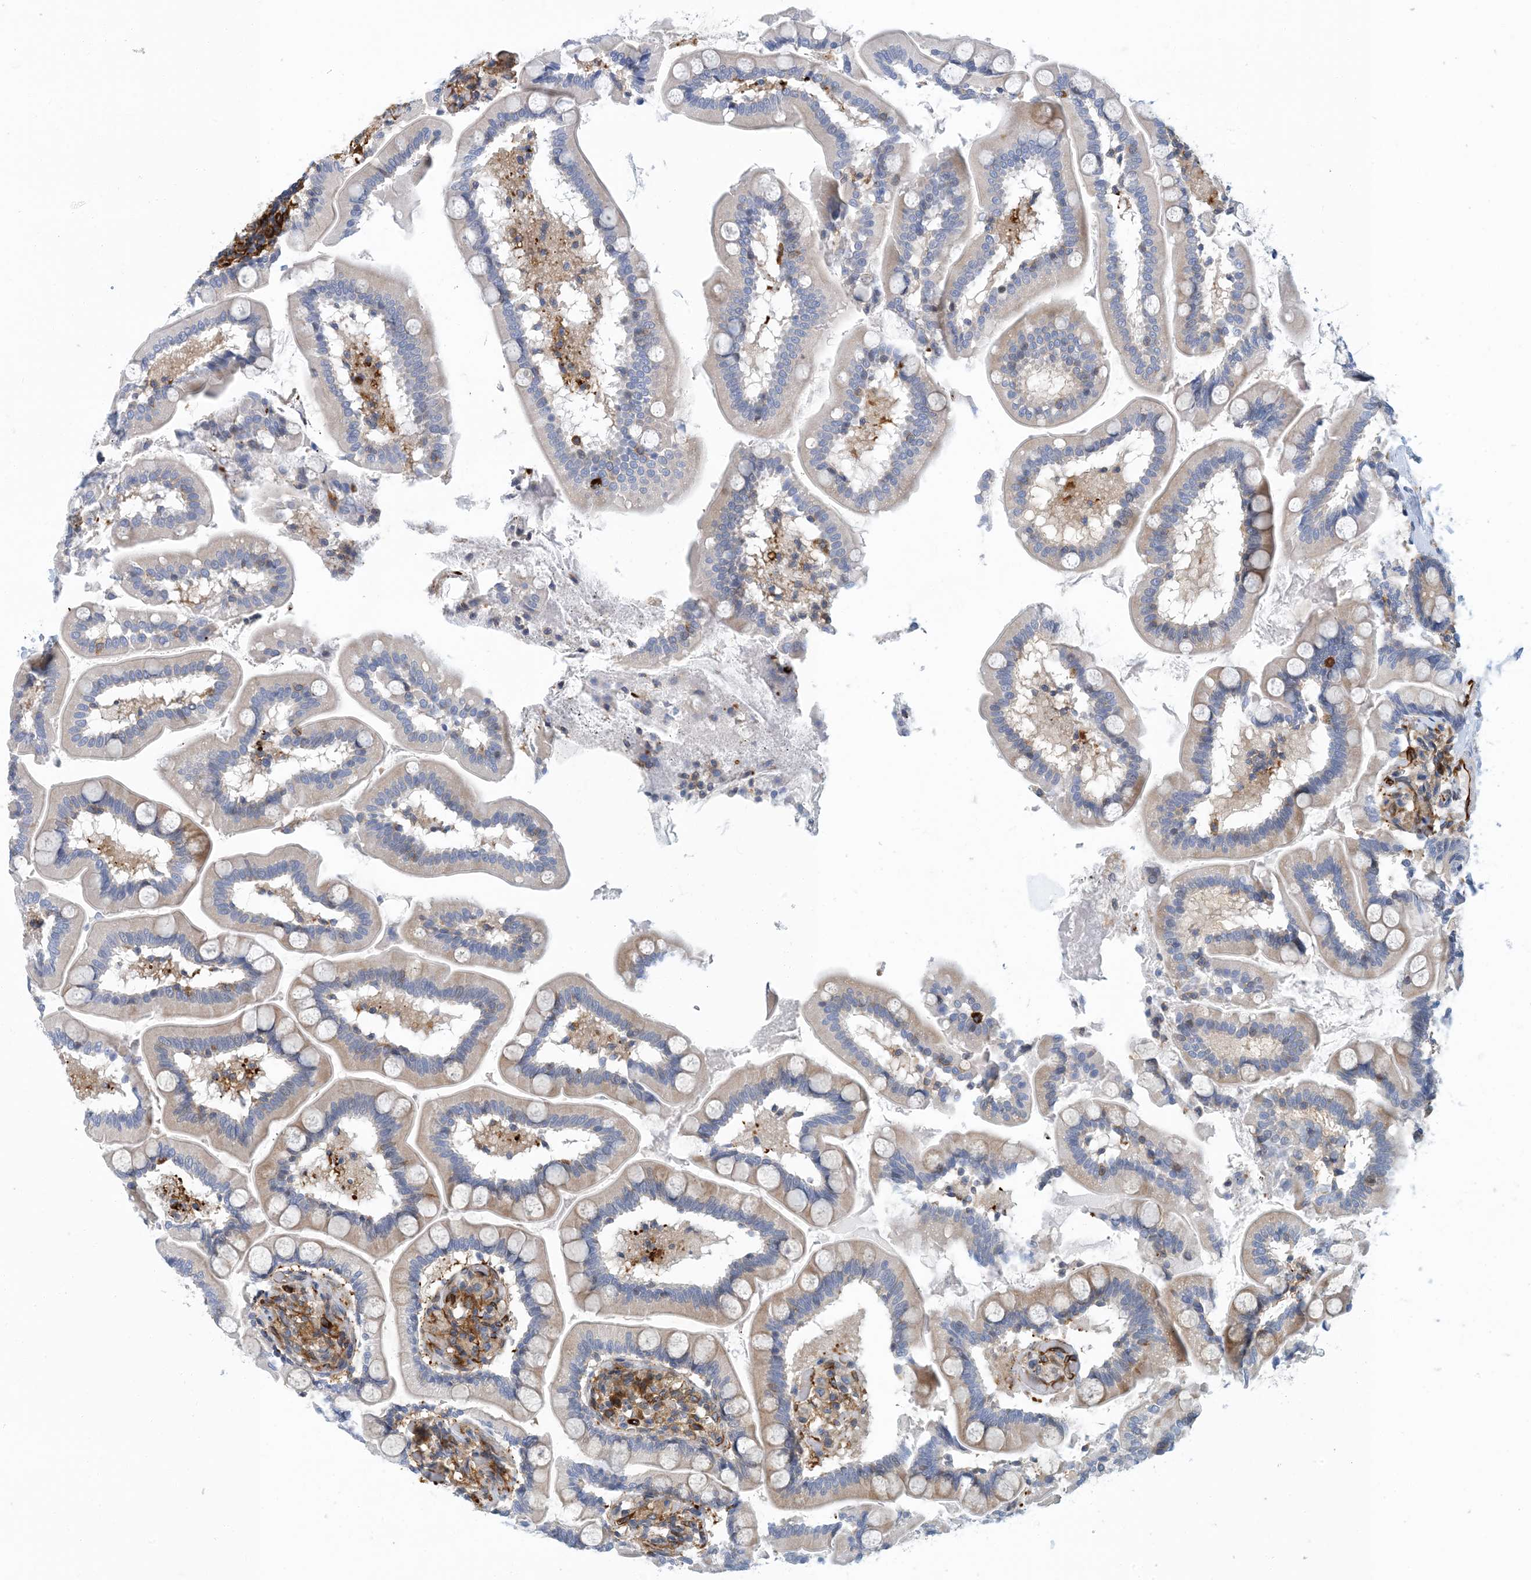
{"staining": {"intensity": "weak", "quantity": "<25%", "location": "cytoplasmic/membranous"}, "tissue": "small intestine", "cell_type": "Glandular cells", "image_type": "normal", "snomed": [{"axis": "morphology", "description": "Normal tissue, NOS"}, {"axis": "topography", "description": "Small intestine"}], "caption": "This is an IHC photomicrograph of unremarkable small intestine. There is no staining in glandular cells.", "gene": "PCDHA2", "patient": {"sex": "female", "age": 64}}